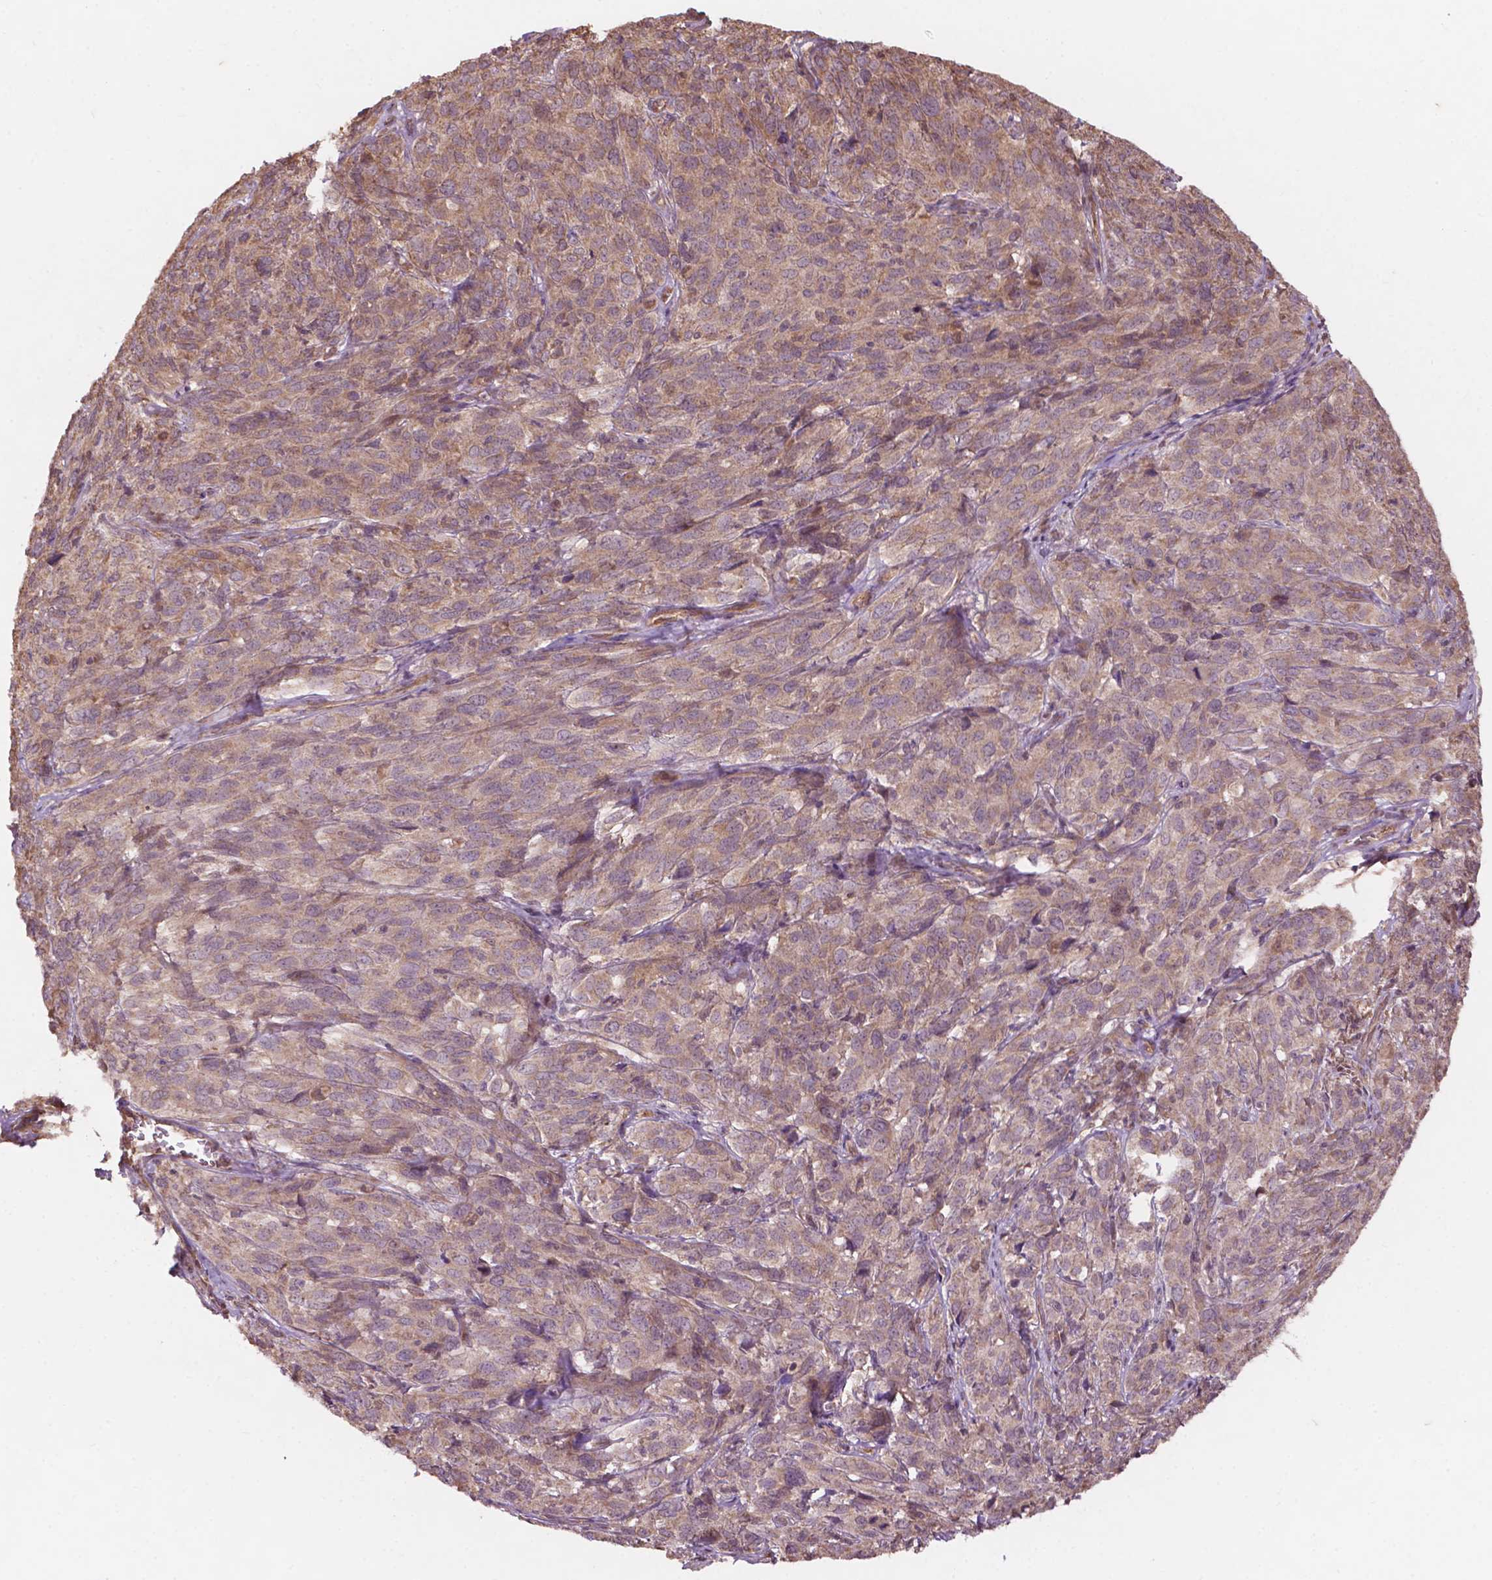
{"staining": {"intensity": "weak", "quantity": ">75%", "location": "cytoplasmic/membranous"}, "tissue": "cervical cancer", "cell_type": "Tumor cells", "image_type": "cancer", "snomed": [{"axis": "morphology", "description": "Squamous cell carcinoma, NOS"}, {"axis": "topography", "description": "Cervix"}], "caption": "This is a micrograph of immunohistochemistry (IHC) staining of squamous cell carcinoma (cervical), which shows weak staining in the cytoplasmic/membranous of tumor cells.", "gene": "CDC42BPA", "patient": {"sex": "female", "age": 51}}